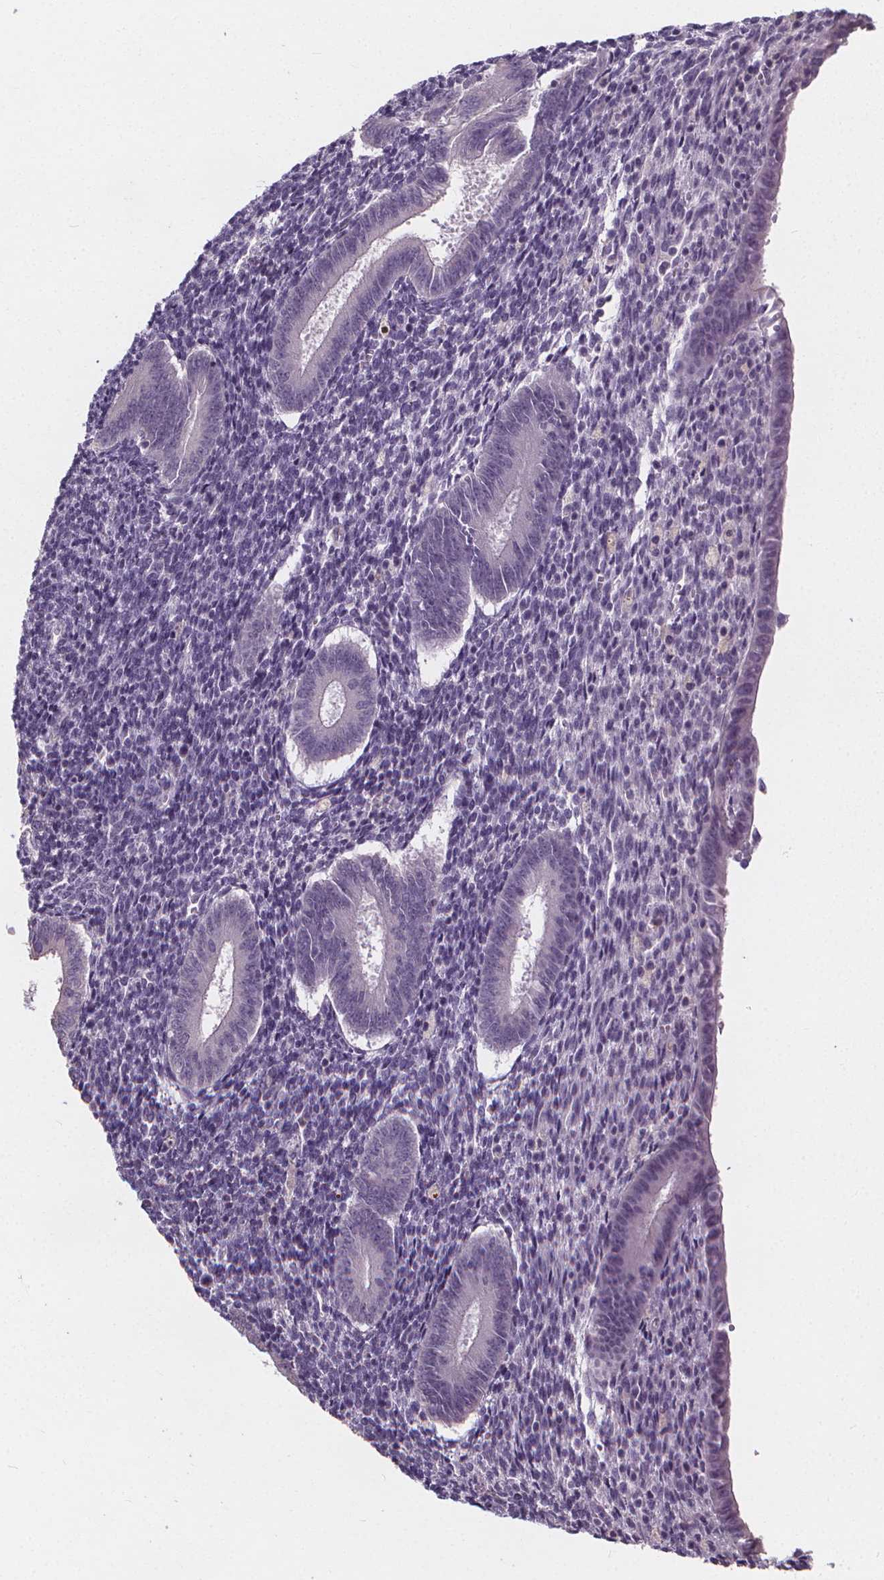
{"staining": {"intensity": "negative", "quantity": "none", "location": "none"}, "tissue": "endometrium", "cell_type": "Cells in endometrial stroma", "image_type": "normal", "snomed": [{"axis": "morphology", "description": "Normal tissue, NOS"}, {"axis": "topography", "description": "Endometrium"}], "caption": "IHC photomicrograph of normal endometrium: human endometrium stained with DAB demonstrates no significant protein positivity in cells in endometrial stroma. (Immunohistochemistry, brightfield microscopy, high magnification).", "gene": "ATP6V1D", "patient": {"sex": "female", "age": 25}}